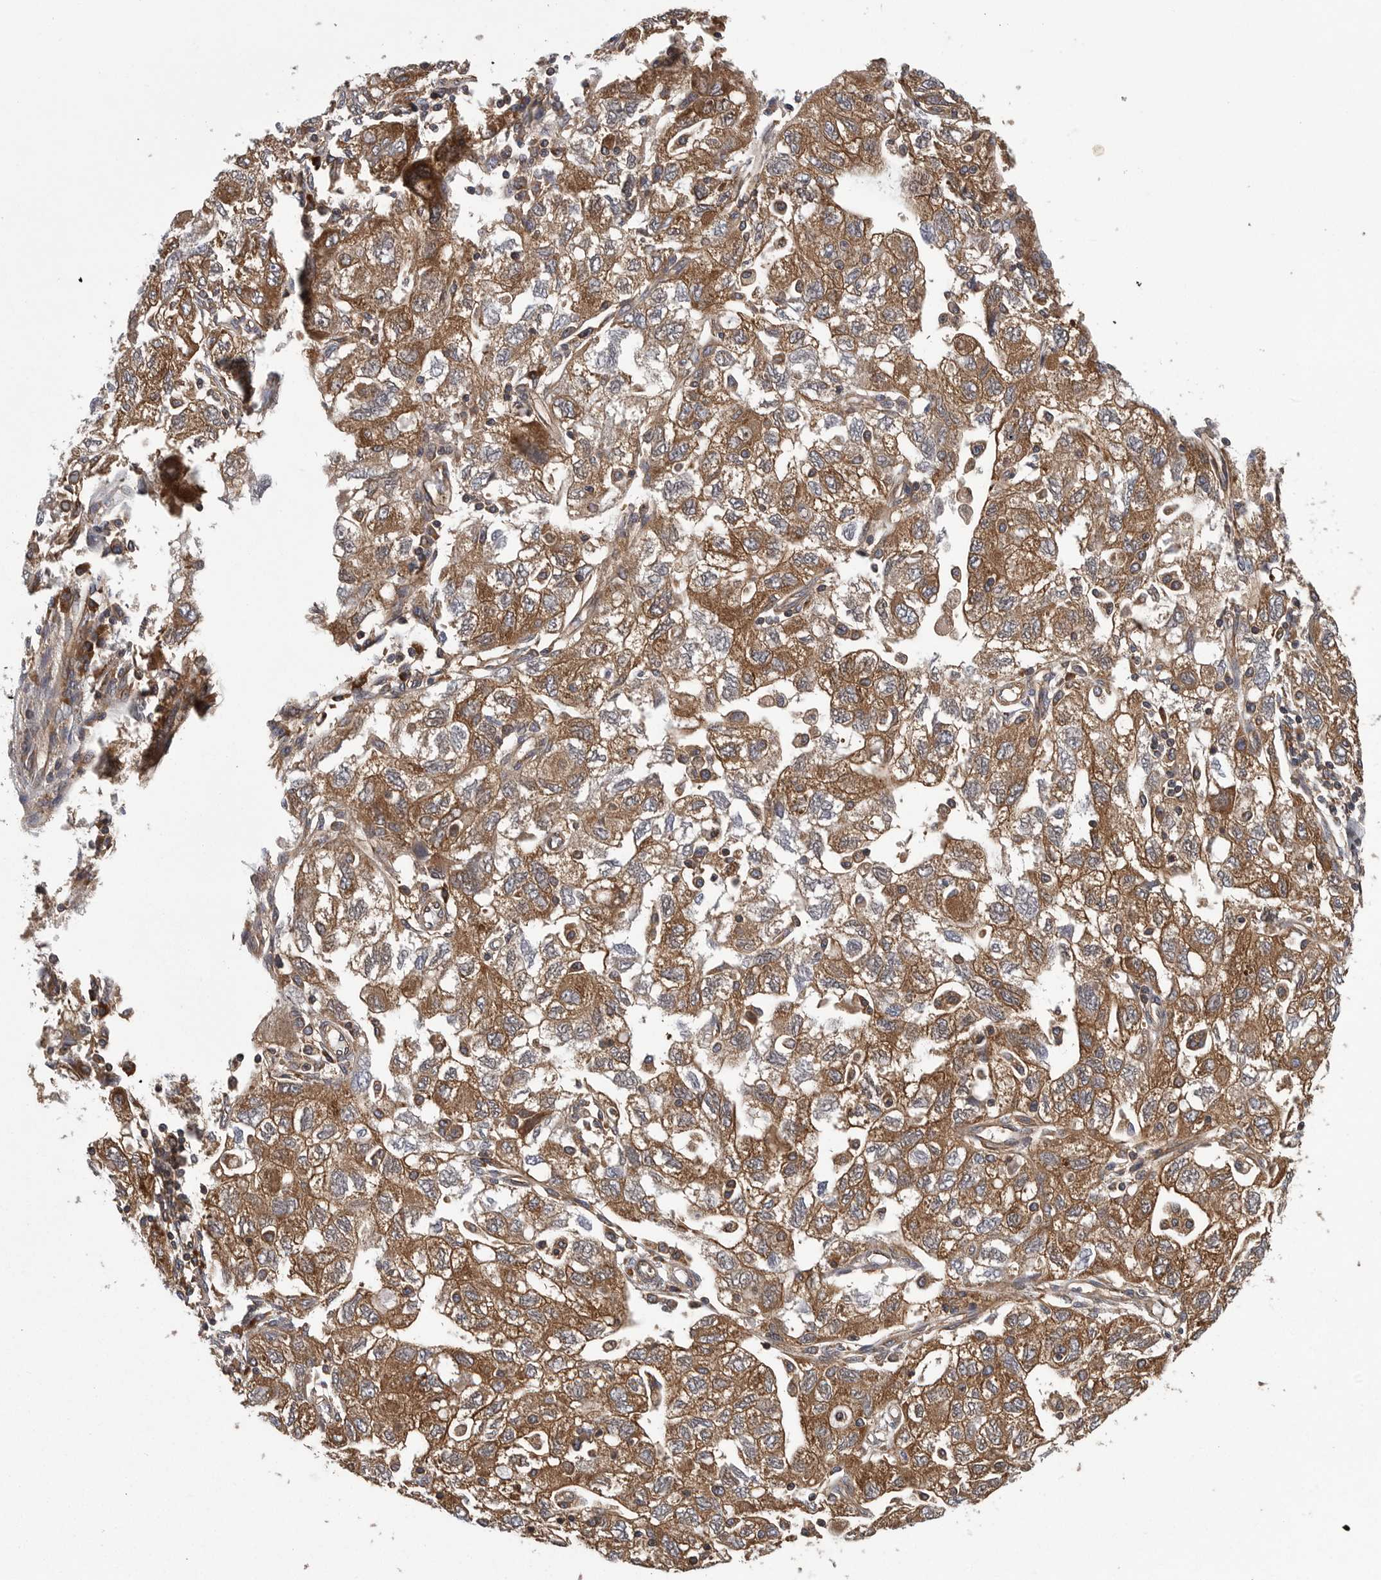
{"staining": {"intensity": "moderate", "quantity": ">75%", "location": "cytoplasmic/membranous"}, "tissue": "ovarian cancer", "cell_type": "Tumor cells", "image_type": "cancer", "snomed": [{"axis": "morphology", "description": "Carcinoma, NOS"}, {"axis": "morphology", "description": "Cystadenocarcinoma, serous, NOS"}, {"axis": "topography", "description": "Ovary"}], "caption": "Moderate cytoplasmic/membranous expression is identified in approximately >75% of tumor cells in ovarian carcinoma. The protein of interest is stained brown, and the nuclei are stained in blue (DAB (3,3'-diaminobenzidine) IHC with brightfield microscopy, high magnification).", "gene": "OXR1", "patient": {"sex": "female", "age": 69}}